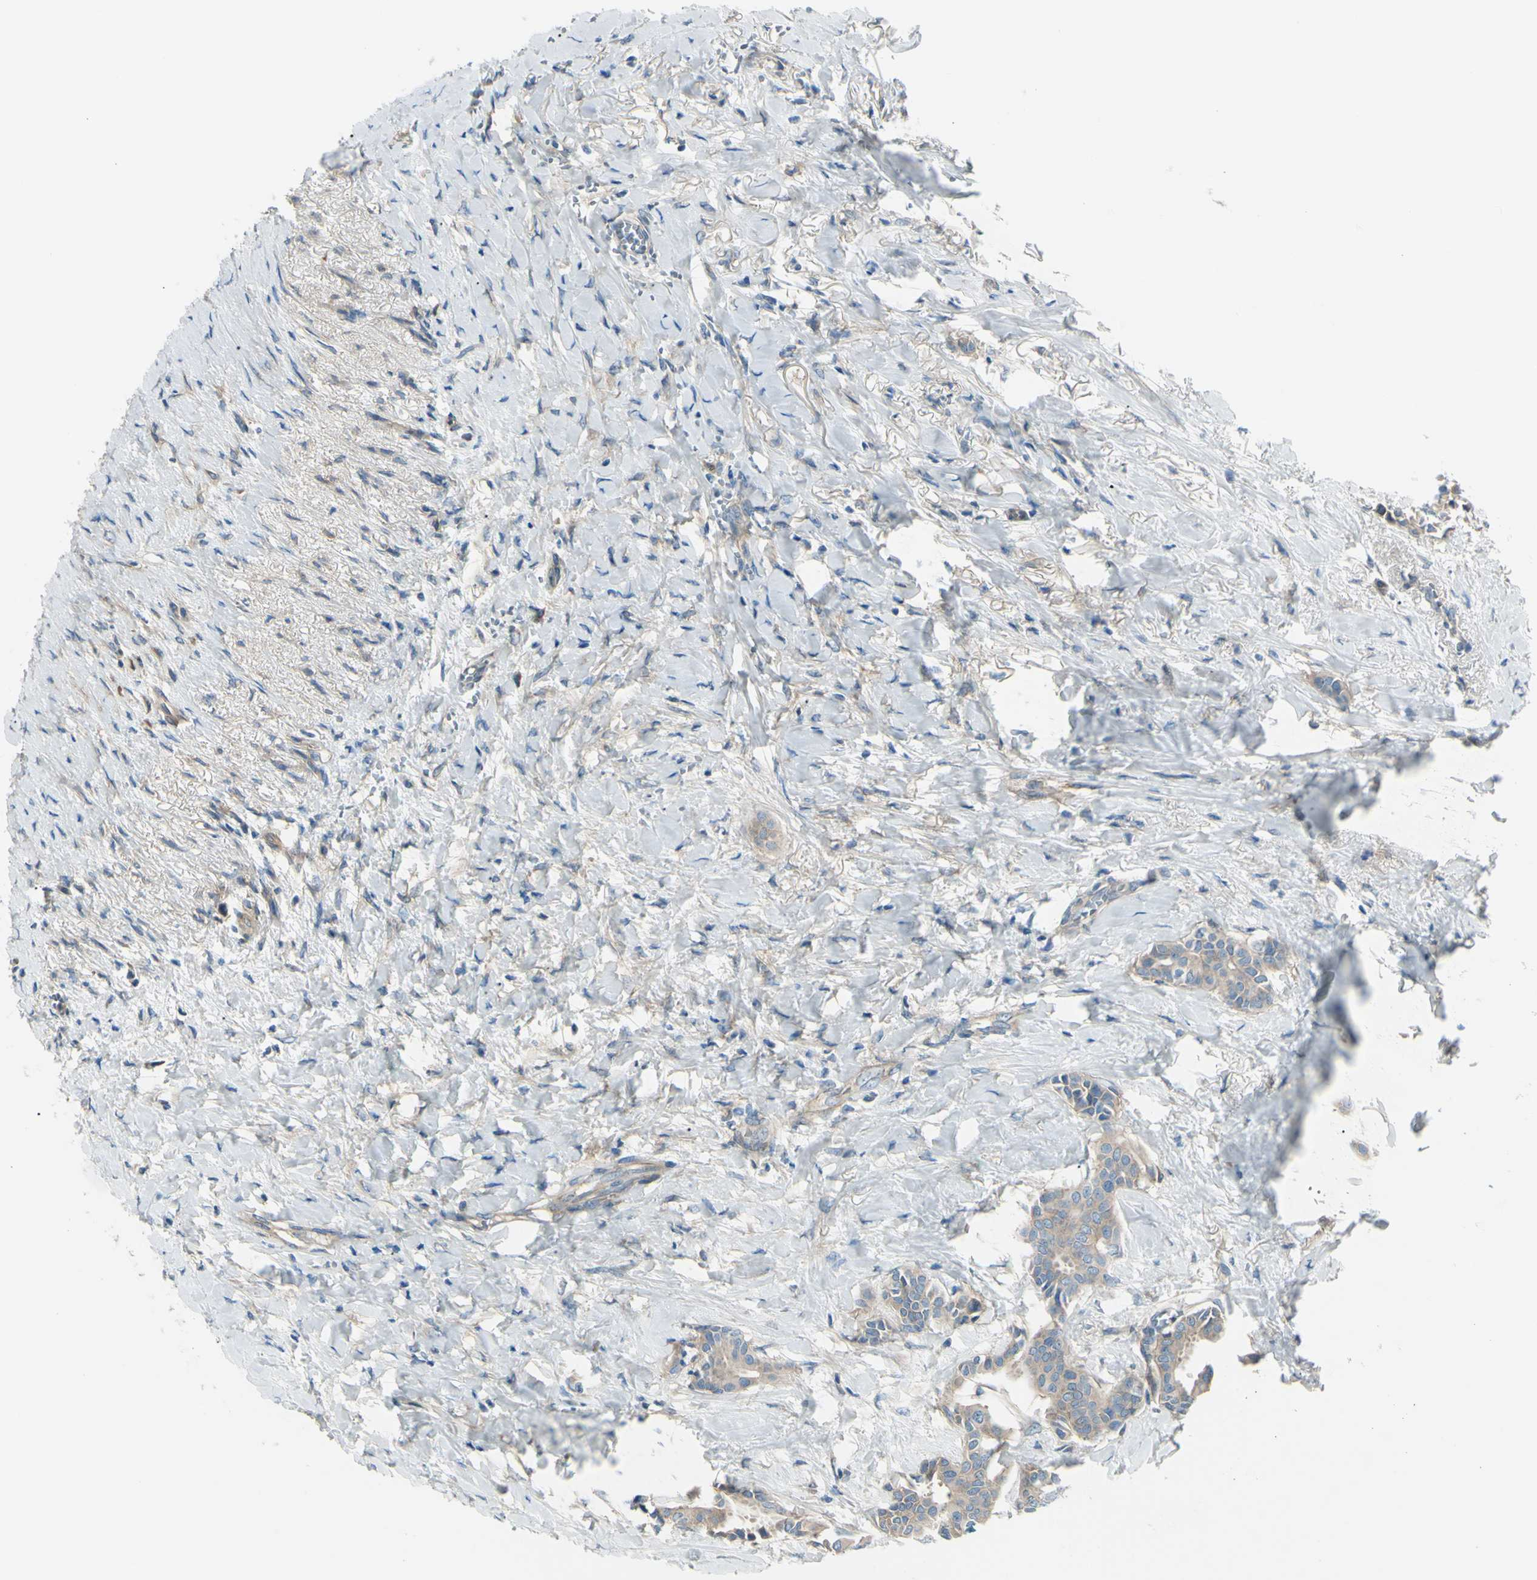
{"staining": {"intensity": "weak", "quantity": ">75%", "location": "cytoplasmic/membranous"}, "tissue": "head and neck cancer", "cell_type": "Tumor cells", "image_type": "cancer", "snomed": [{"axis": "morphology", "description": "Adenocarcinoma, NOS"}, {"axis": "topography", "description": "Salivary gland"}, {"axis": "topography", "description": "Head-Neck"}], "caption": "Immunohistochemical staining of human head and neck cancer (adenocarcinoma) reveals low levels of weak cytoplasmic/membranous protein expression in approximately >75% of tumor cells.", "gene": "PCDHGA2", "patient": {"sex": "female", "age": 59}}